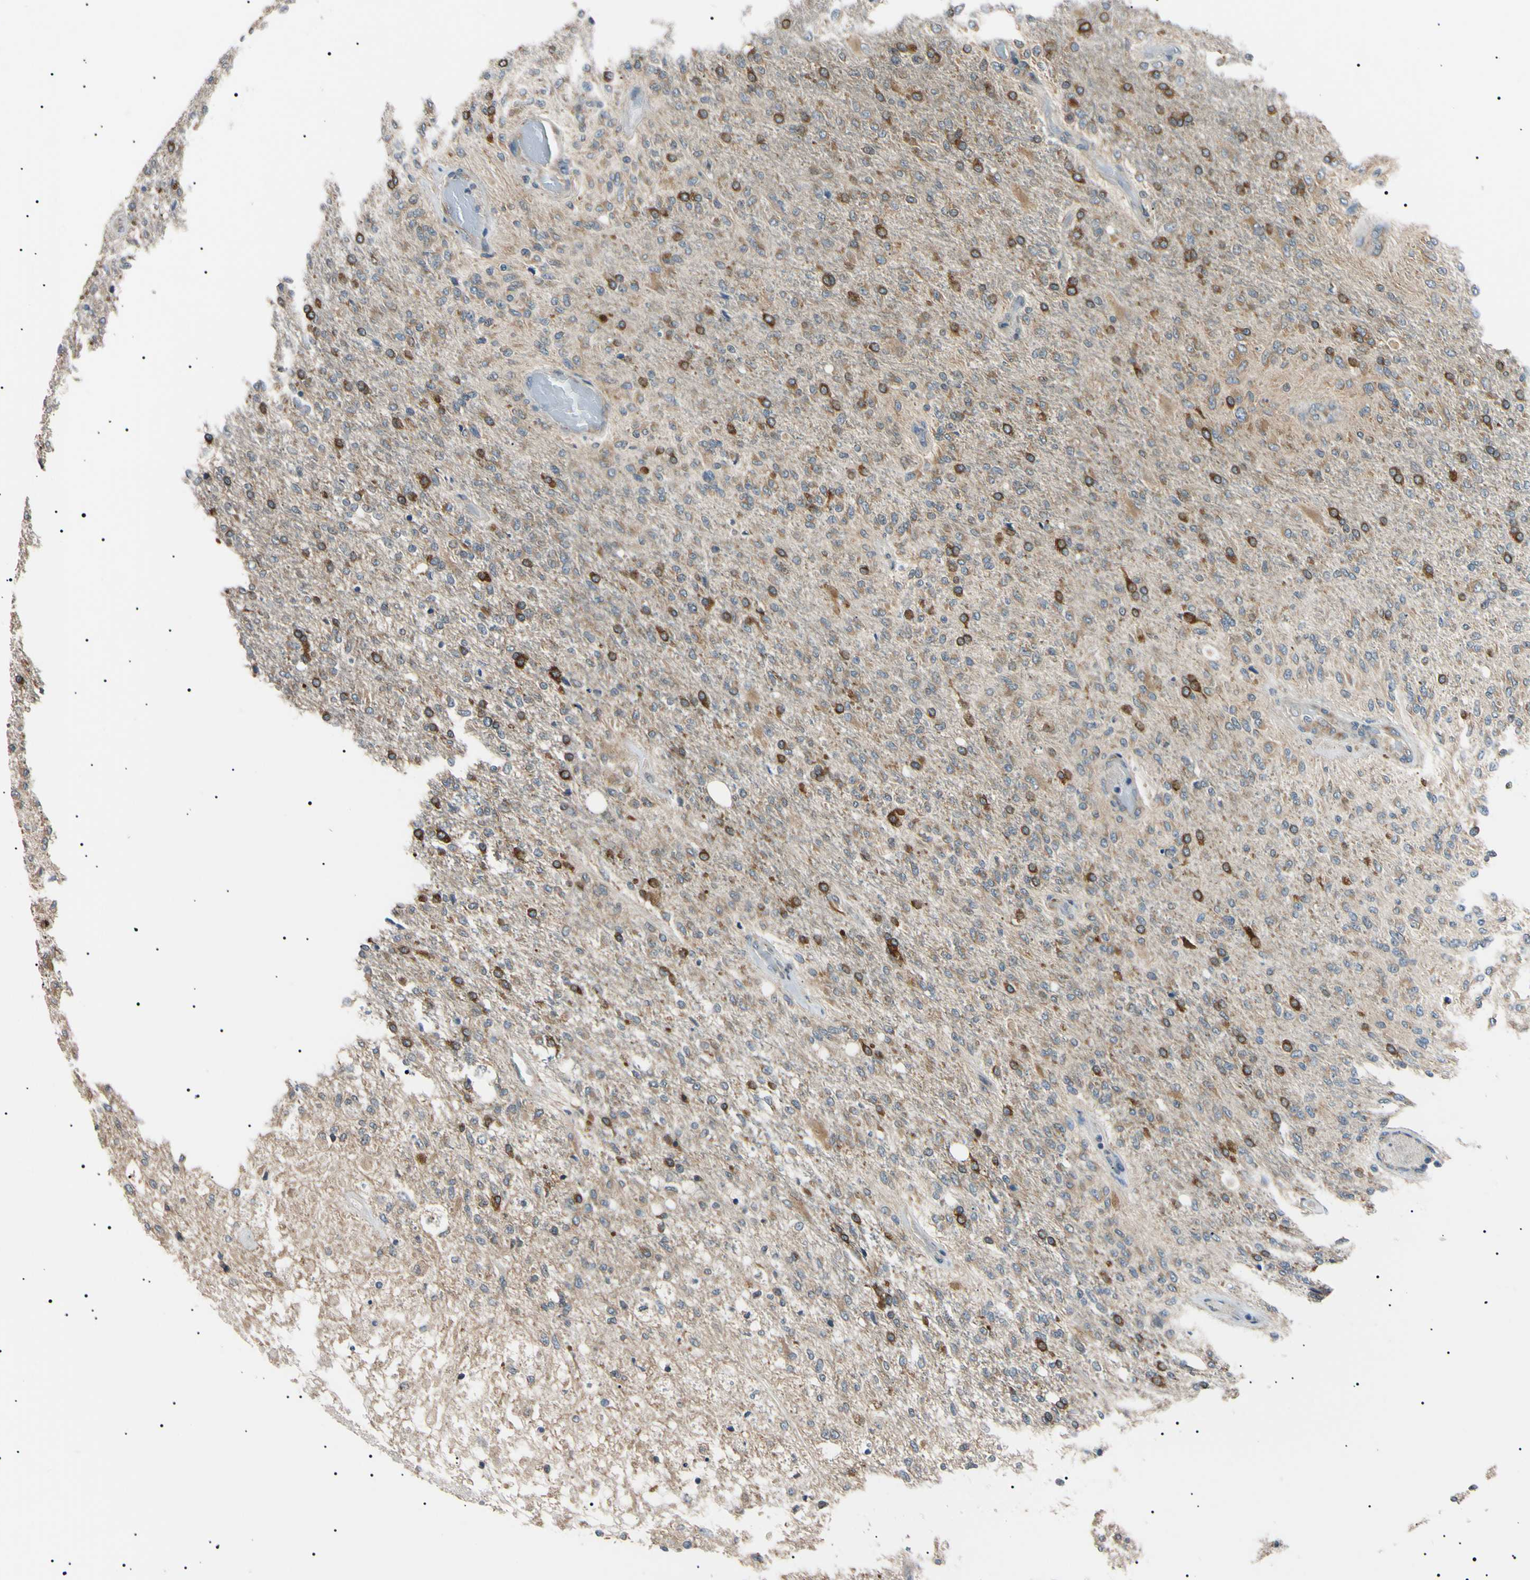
{"staining": {"intensity": "moderate", "quantity": ">75%", "location": "cytoplasmic/membranous"}, "tissue": "glioma", "cell_type": "Tumor cells", "image_type": "cancer", "snomed": [{"axis": "morphology", "description": "Normal tissue, NOS"}, {"axis": "morphology", "description": "Glioma, malignant, High grade"}, {"axis": "topography", "description": "Cerebral cortex"}], "caption": "A brown stain shows moderate cytoplasmic/membranous staining of a protein in human glioma tumor cells. Ihc stains the protein of interest in brown and the nuclei are stained blue.", "gene": "VAPA", "patient": {"sex": "male", "age": 77}}